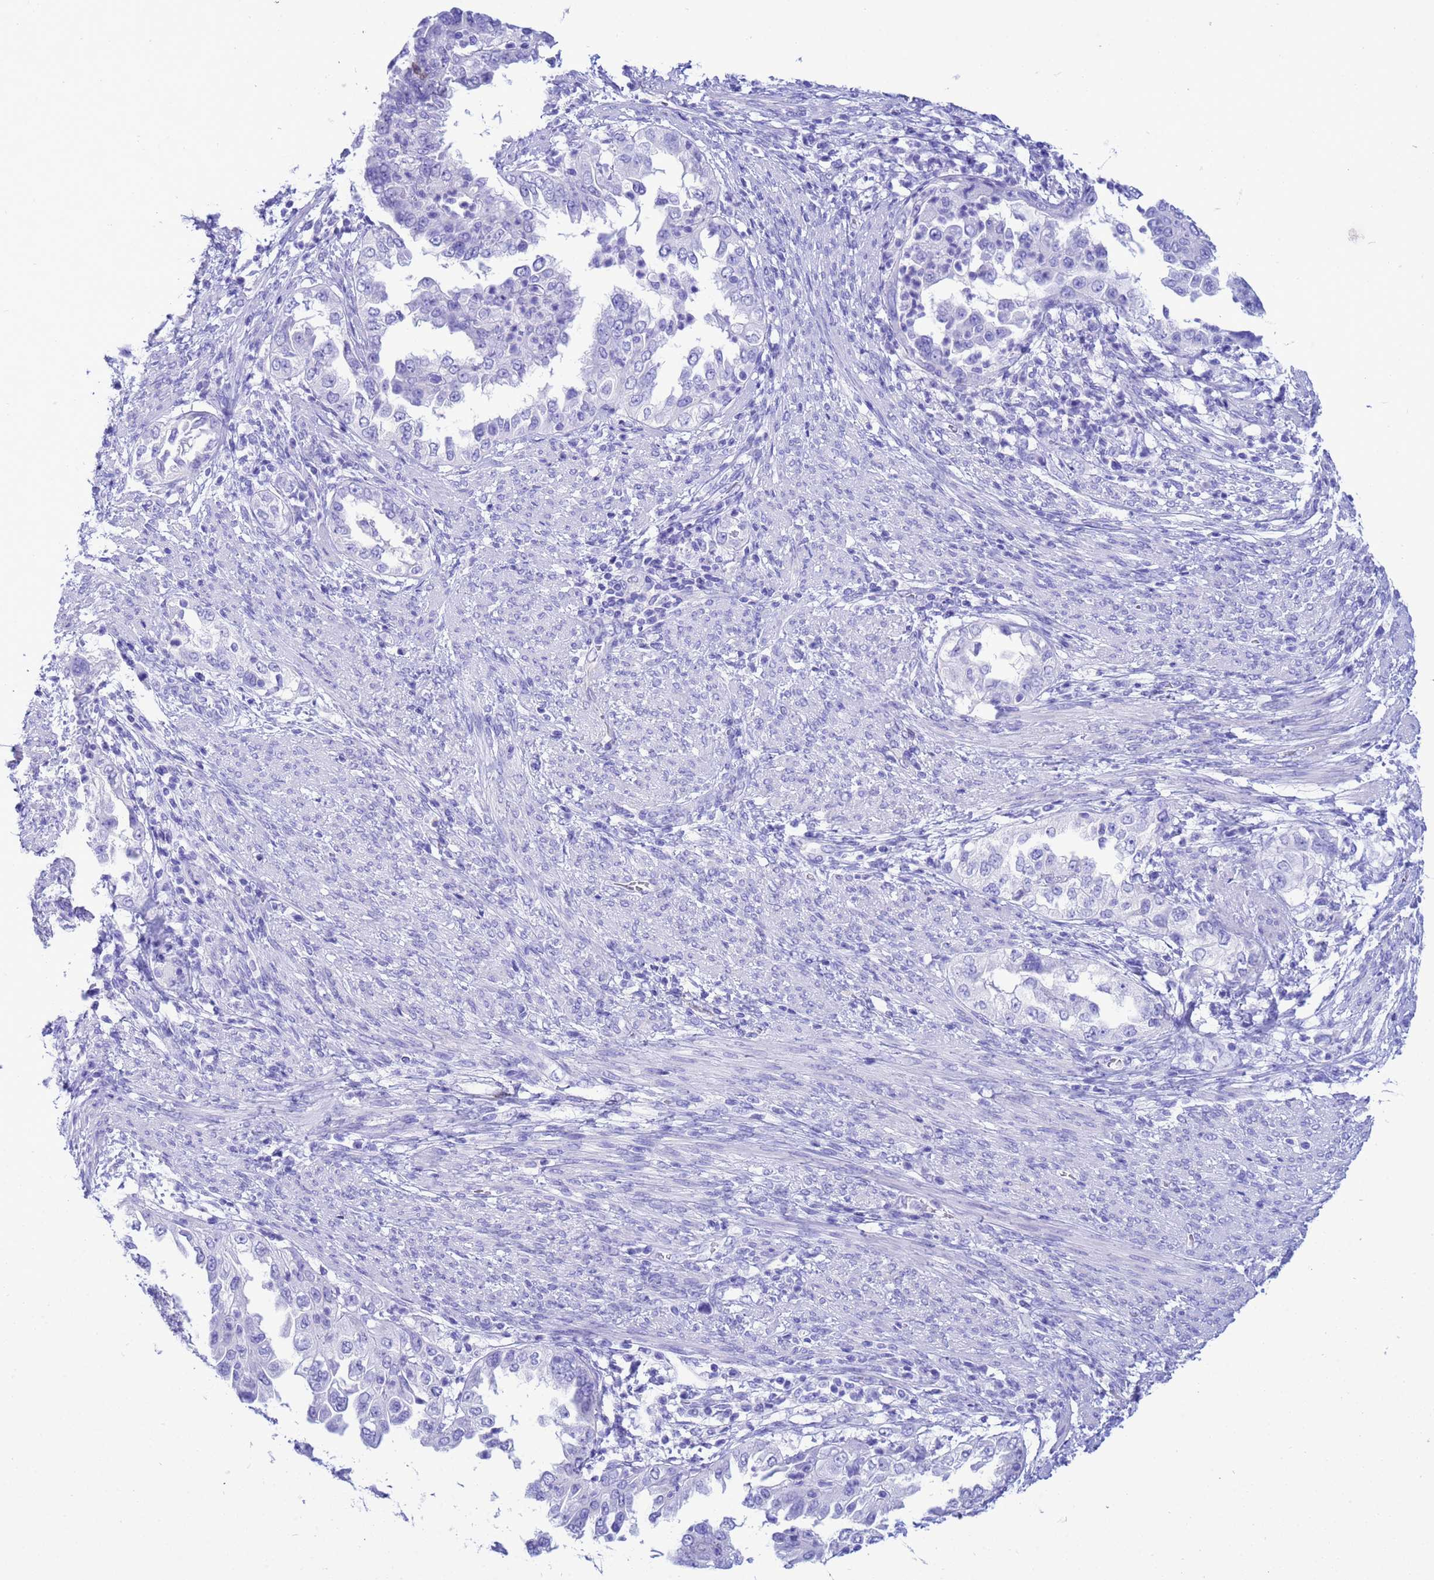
{"staining": {"intensity": "negative", "quantity": "none", "location": "none"}, "tissue": "endometrial cancer", "cell_type": "Tumor cells", "image_type": "cancer", "snomed": [{"axis": "morphology", "description": "Adenocarcinoma, NOS"}, {"axis": "topography", "description": "Endometrium"}], "caption": "Immunohistochemistry (IHC) of endometrial adenocarcinoma shows no positivity in tumor cells. (IHC, brightfield microscopy, high magnification).", "gene": "AKR1C2", "patient": {"sex": "female", "age": 85}}